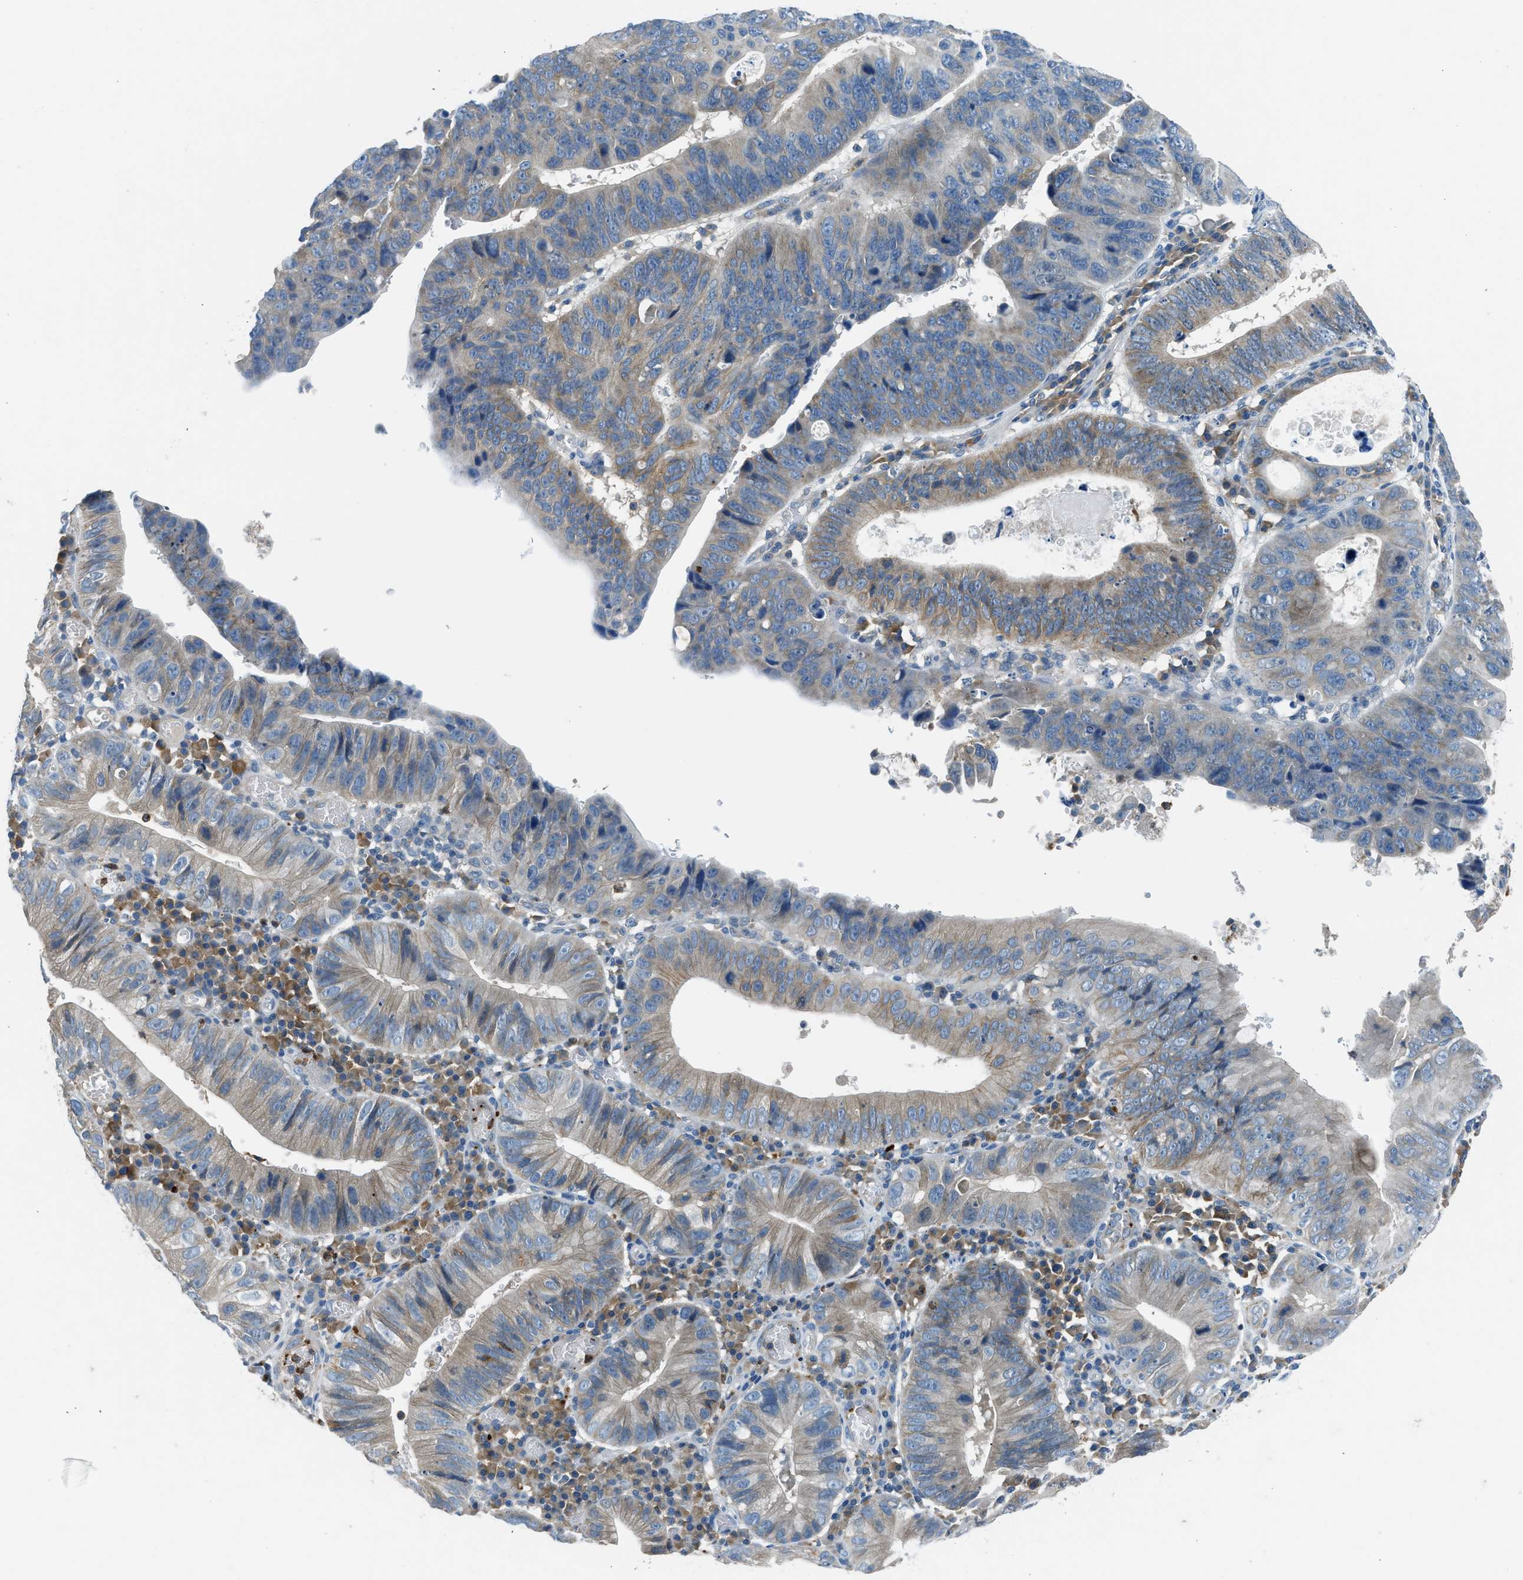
{"staining": {"intensity": "weak", "quantity": "25%-75%", "location": "cytoplasmic/membranous"}, "tissue": "stomach cancer", "cell_type": "Tumor cells", "image_type": "cancer", "snomed": [{"axis": "morphology", "description": "Adenocarcinoma, NOS"}, {"axis": "topography", "description": "Stomach"}], "caption": "An image of adenocarcinoma (stomach) stained for a protein reveals weak cytoplasmic/membranous brown staining in tumor cells. Using DAB (brown) and hematoxylin (blue) stains, captured at high magnification using brightfield microscopy.", "gene": "BMP1", "patient": {"sex": "male", "age": 59}}